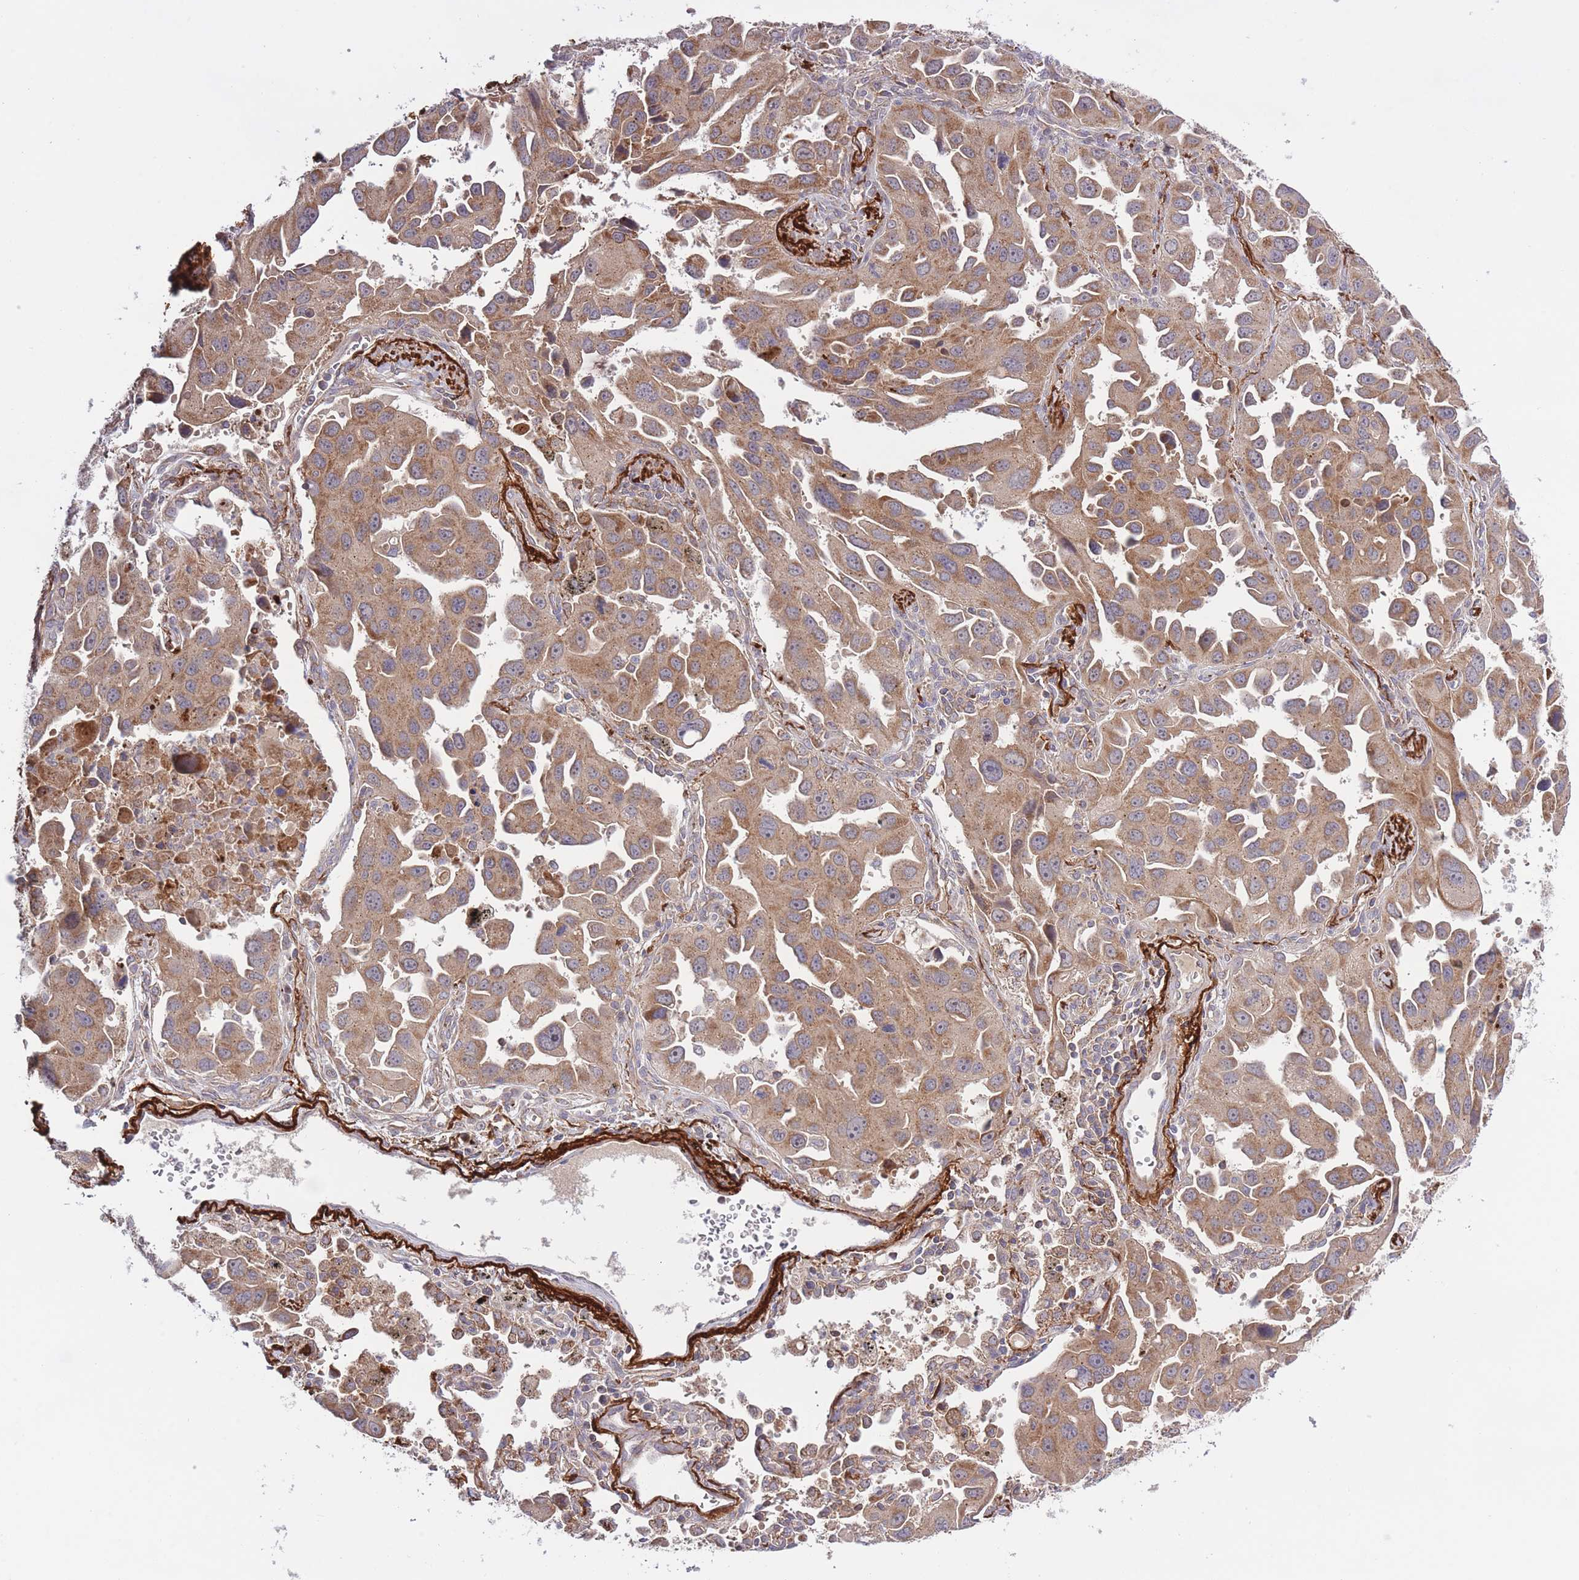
{"staining": {"intensity": "moderate", "quantity": ">75%", "location": "cytoplasmic/membranous"}, "tissue": "lung cancer", "cell_type": "Tumor cells", "image_type": "cancer", "snomed": [{"axis": "morphology", "description": "Adenocarcinoma, NOS"}, {"axis": "topography", "description": "Lung"}], "caption": "Lung cancer (adenocarcinoma) was stained to show a protein in brown. There is medium levels of moderate cytoplasmic/membranous positivity in about >75% of tumor cells.", "gene": "ATP13A2", "patient": {"sex": "male", "age": 66}}